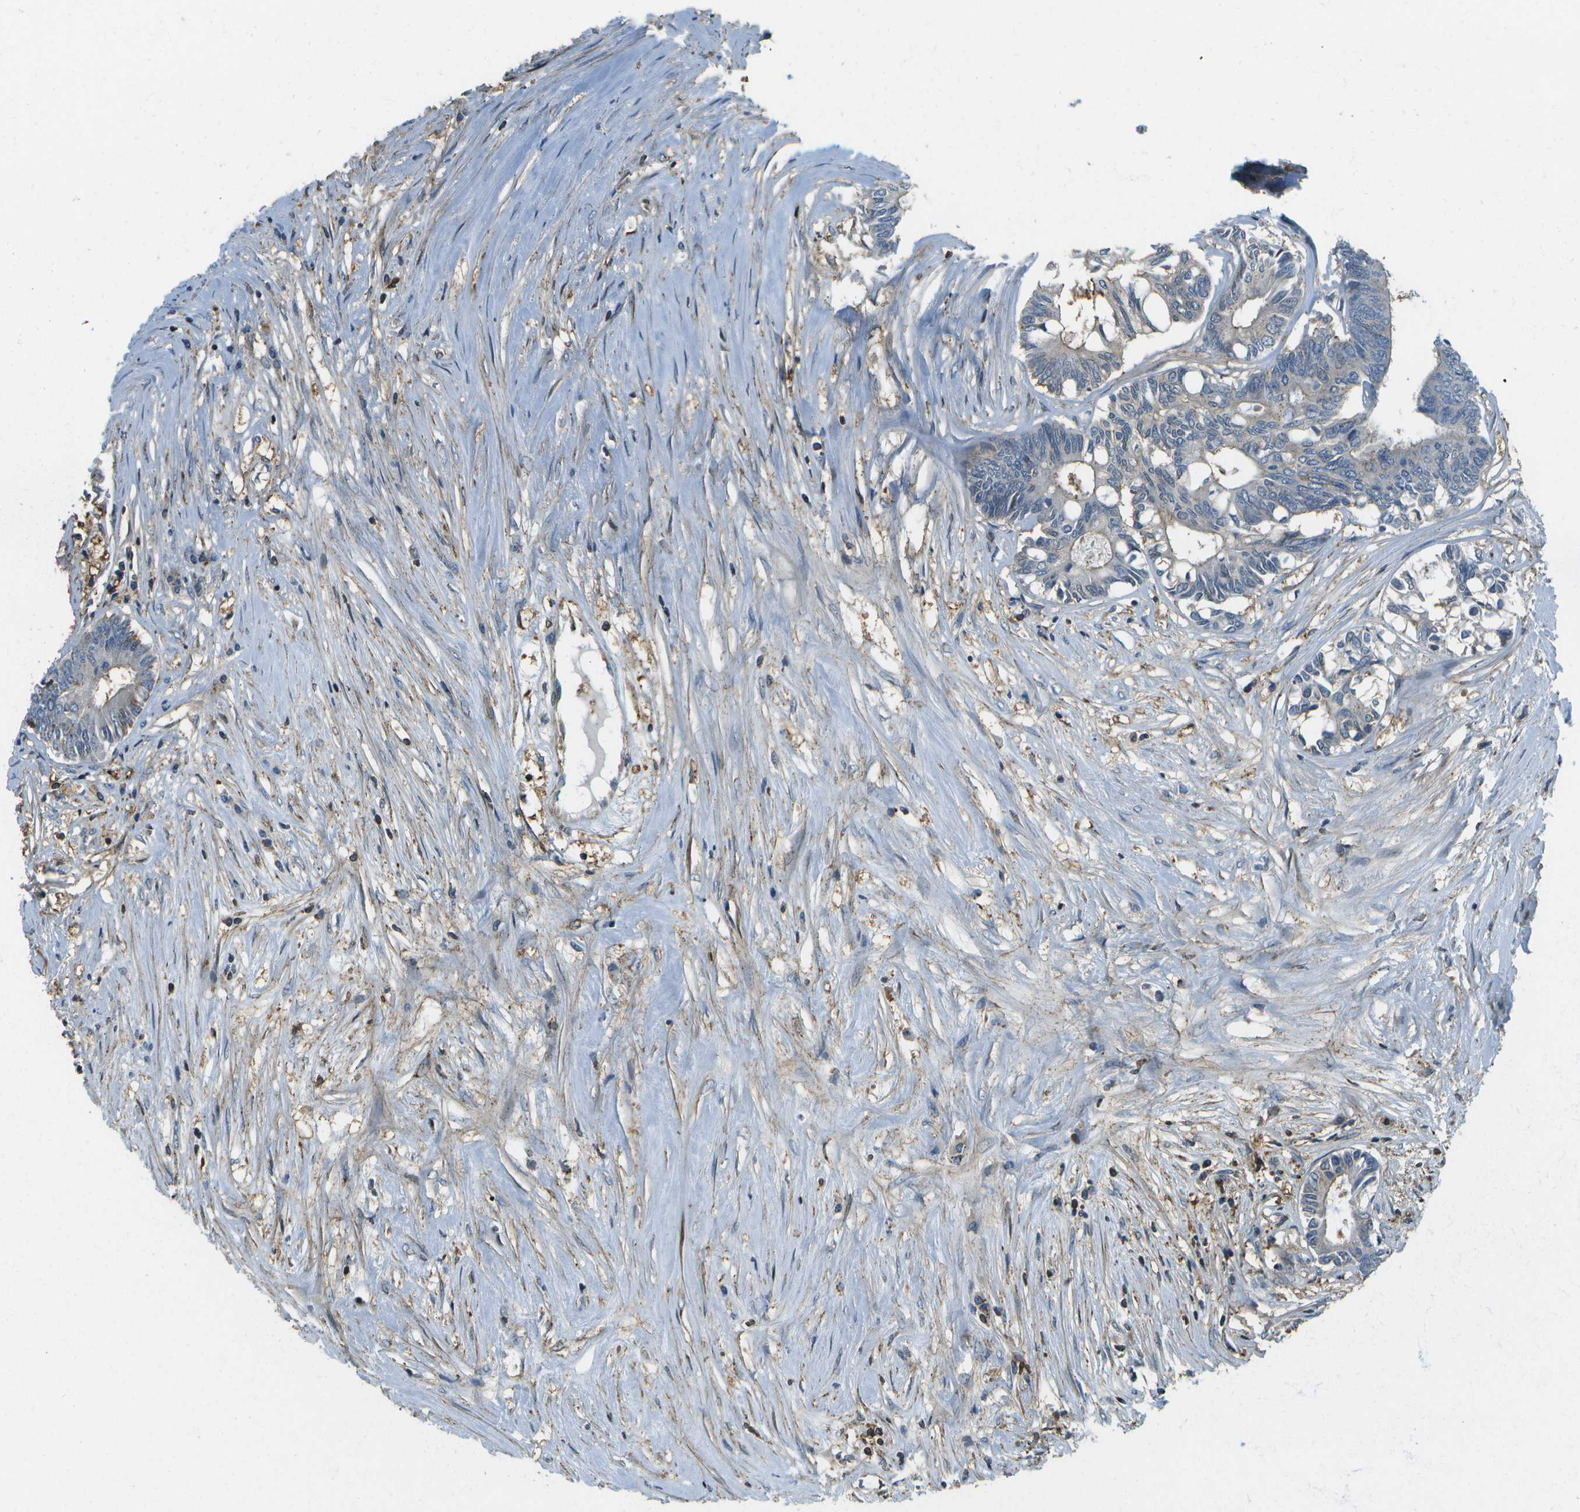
{"staining": {"intensity": "moderate", "quantity": "<25%", "location": "cytoplasmic/membranous"}, "tissue": "colorectal cancer", "cell_type": "Tumor cells", "image_type": "cancer", "snomed": [{"axis": "morphology", "description": "Adenocarcinoma, NOS"}, {"axis": "topography", "description": "Rectum"}], "caption": "A high-resolution image shows immunohistochemistry (IHC) staining of colorectal cancer (adenocarcinoma), which reveals moderate cytoplasmic/membranous positivity in about <25% of tumor cells. (DAB IHC, brown staining for protein, blue staining for nuclei).", "gene": "LRRC66", "patient": {"sex": "male", "age": 63}}